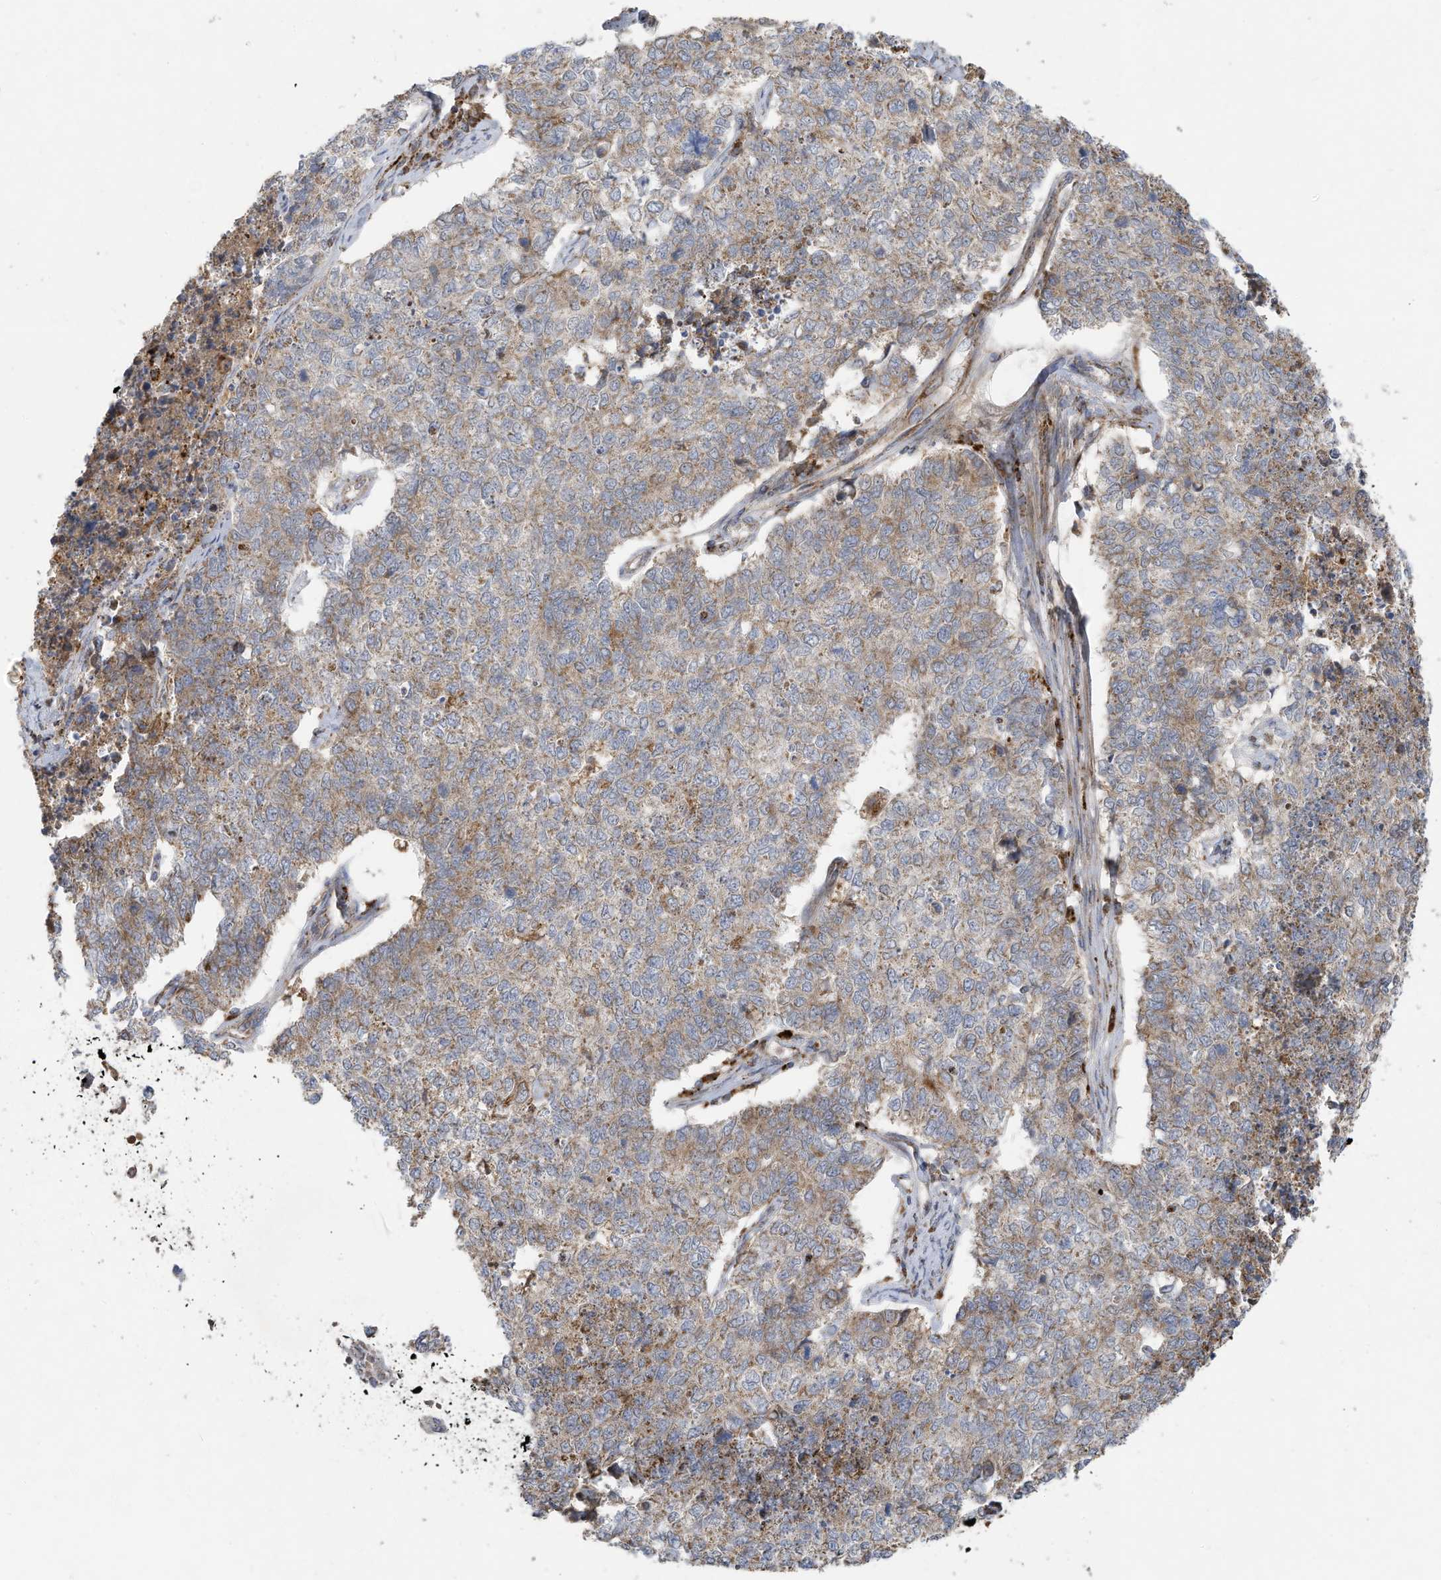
{"staining": {"intensity": "weak", "quantity": ">75%", "location": "cytoplasmic/membranous"}, "tissue": "cervical cancer", "cell_type": "Tumor cells", "image_type": "cancer", "snomed": [{"axis": "morphology", "description": "Squamous cell carcinoma, NOS"}, {"axis": "topography", "description": "Cervix"}], "caption": "Brown immunohistochemical staining in human cervical cancer (squamous cell carcinoma) reveals weak cytoplasmic/membranous expression in approximately >75% of tumor cells.", "gene": "C2orf74", "patient": {"sex": "female", "age": 63}}